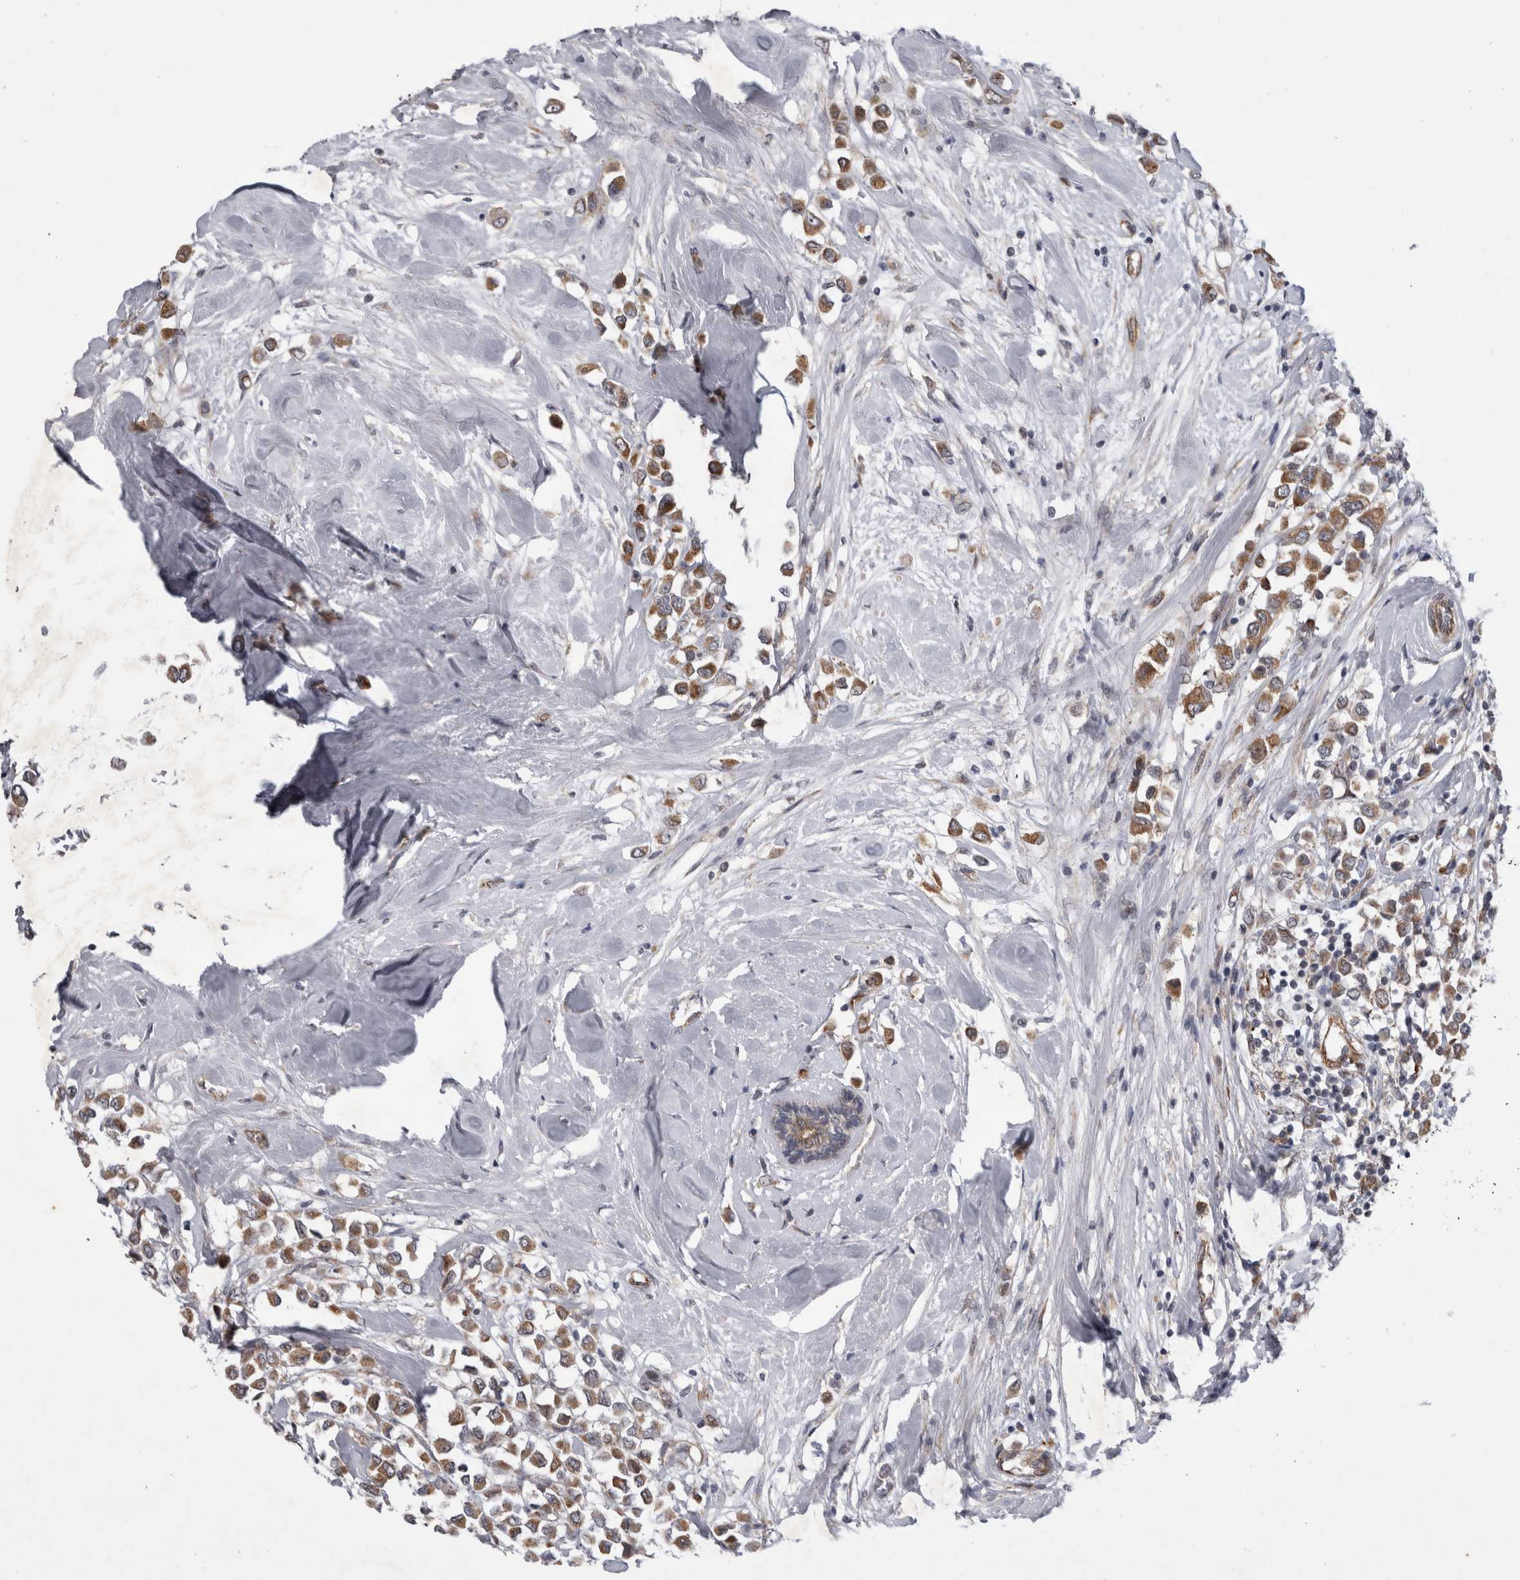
{"staining": {"intensity": "moderate", "quantity": ">75%", "location": "cytoplasmic/membranous"}, "tissue": "breast cancer", "cell_type": "Tumor cells", "image_type": "cancer", "snomed": [{"axis": "morphology", "description": "Duct carcinoma"}, {"axis": "topography", "description": "Breast"}], "caption": "The photomicrograph displays immunohistochemical staining of breast cancer. There is moderate cytoplasmic/membranous positivity is identified in about >75% of tumor cells. (DAB (3,3'-diaminobenzidine) IHC with brightfield microscopy, high magnification).", "gene": "PARP11", "patient": {"sex": "female", "age": 61}}